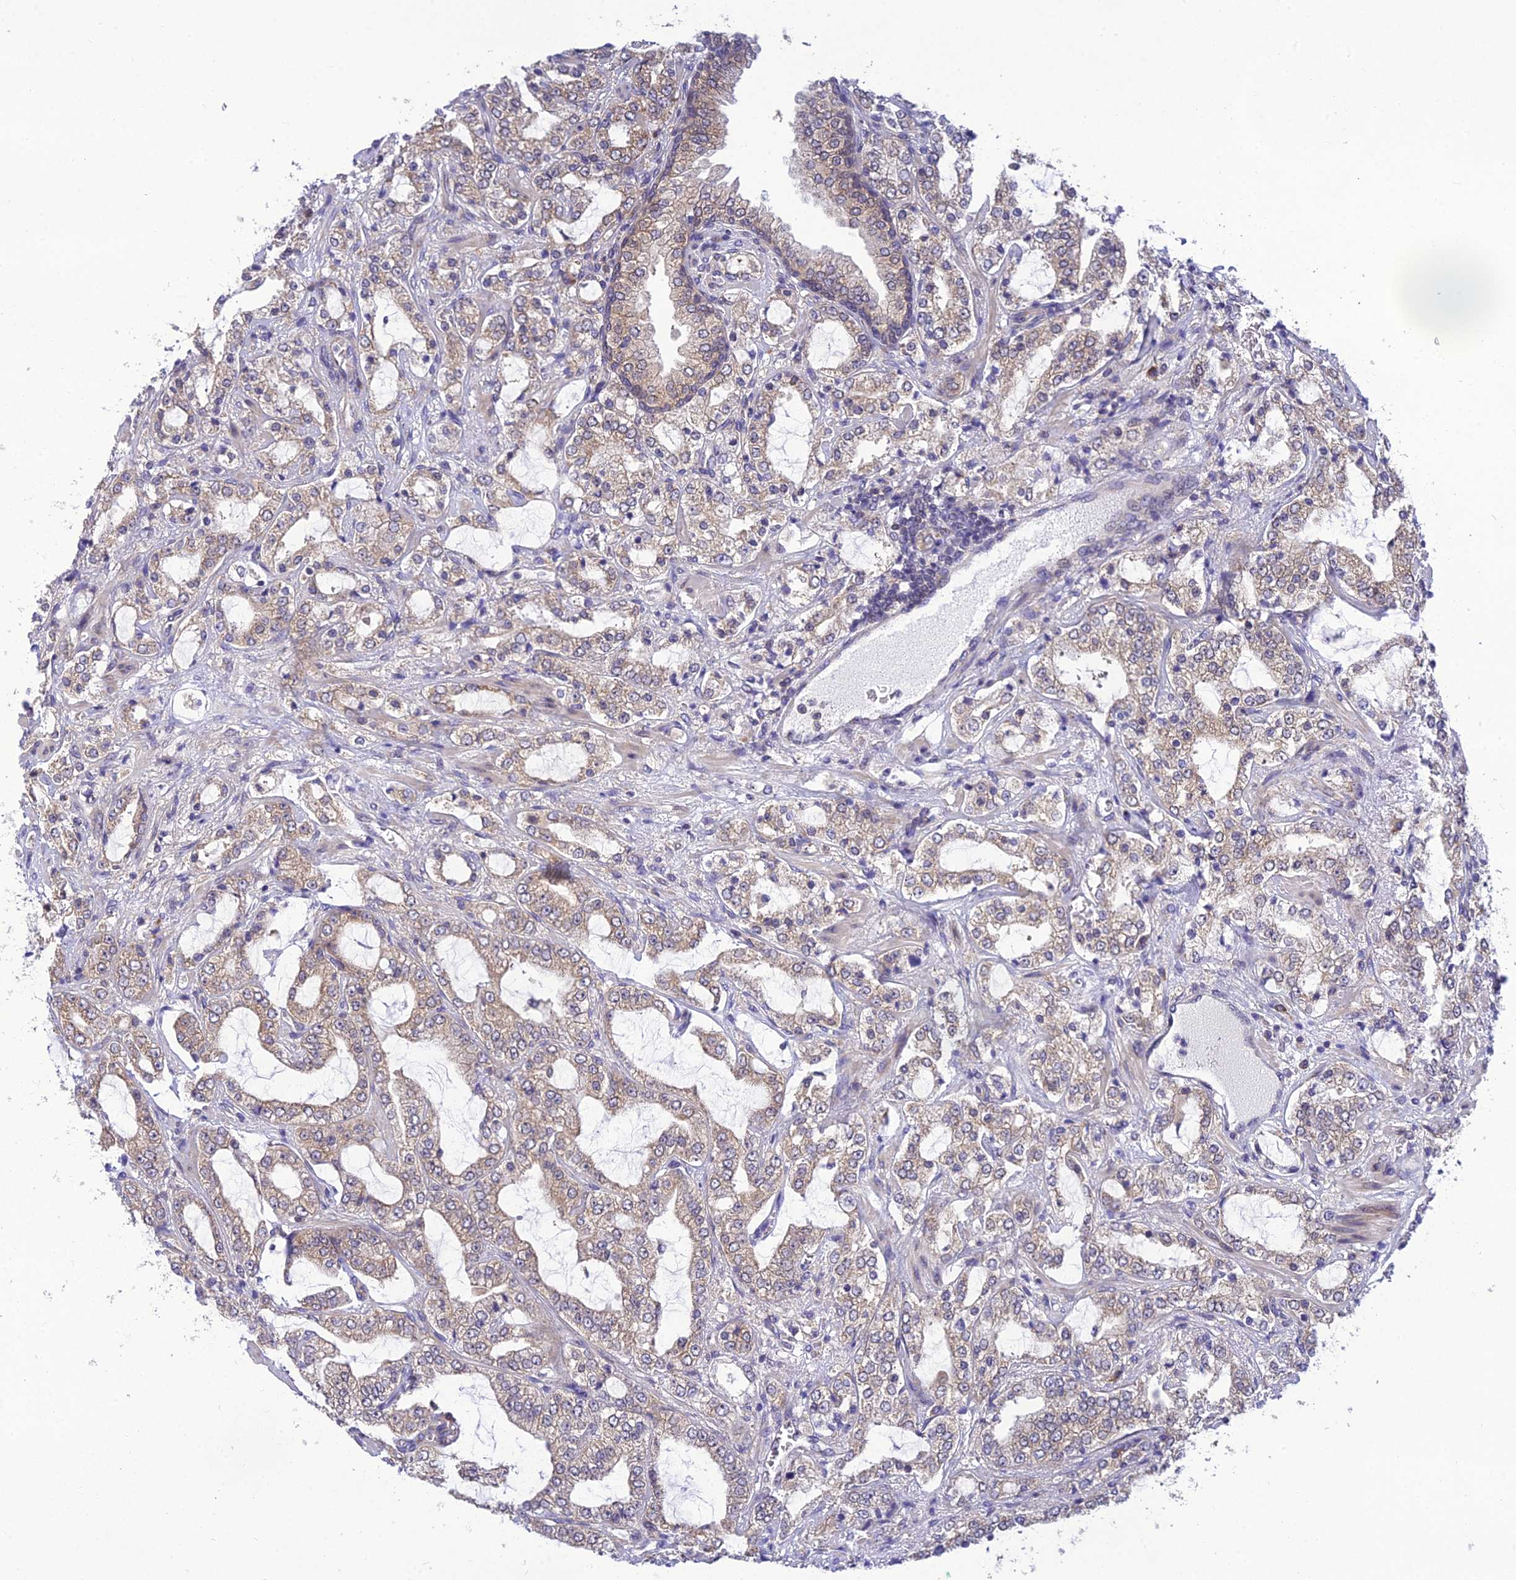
{"staining": {"intensity": "weak", "quantity": "25%-75%", "location": "cytoplasmic/membranous"}, "tissue": "prostate cancer", "cell_type": "Tumor cells", "image_type": "cancer", "snomed": [{"axis": "morphology", "description": "Adenocarcinoma, High grade"}, {"axis": "topography", "description": "Prostate"}], "caption": "Prostate adenocarcinoma (high-grade) tissue reveals weak cytoplasmic/membranous positivity in approximately 25%-75% of tumor cells", "gene": "CLCN7", "patient": {"sex": "male", "age": 64}}